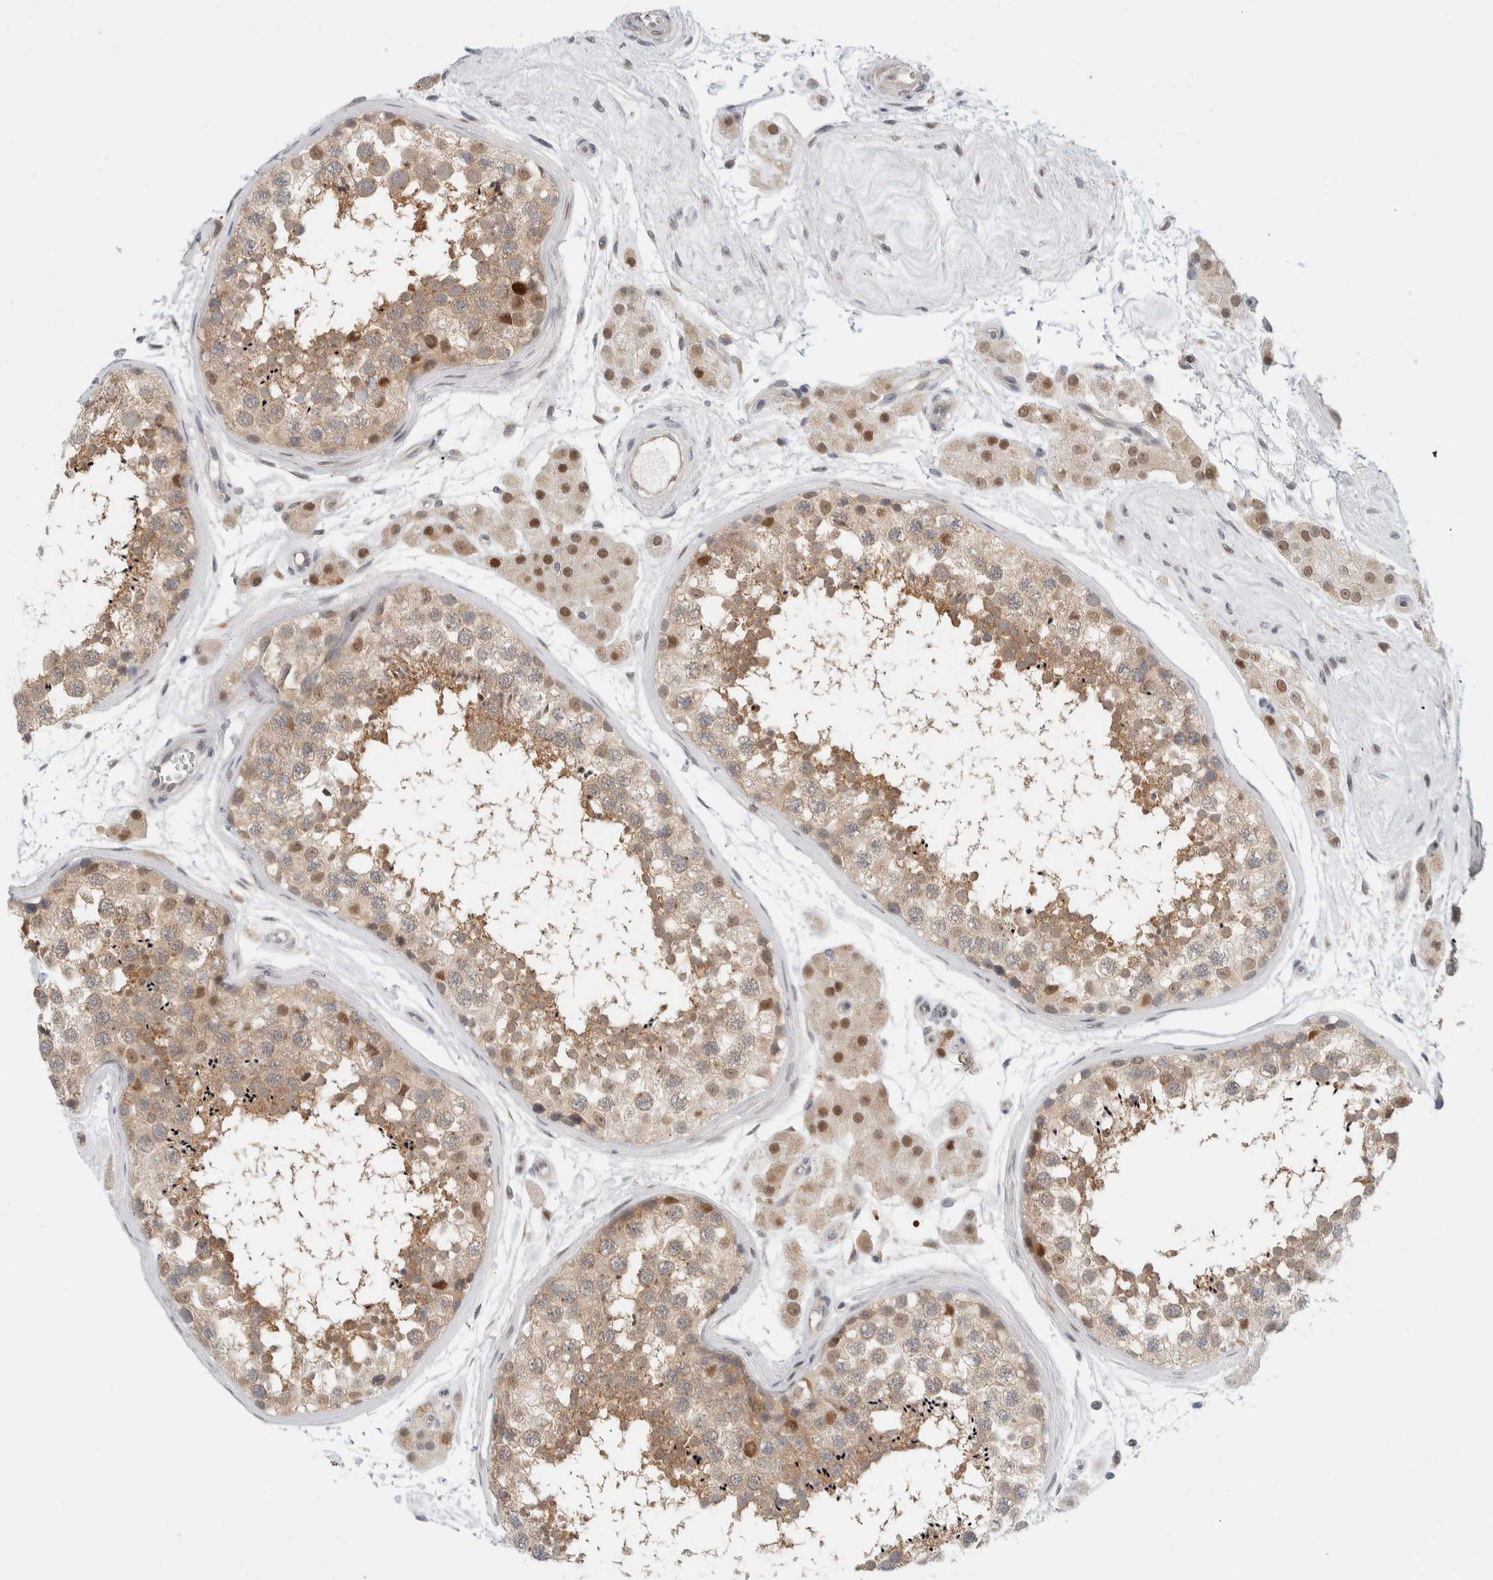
{"staining": {"intensity": "moderate", "quantity": ">75%", "location": "cytoplasmic/membranous,nuclear"}, "tissue": "testis", "cell_type": "Cells in seminiferous ducts", "image_type": "normal", "snomed": [{"axis": "morphology", "description": "Normal tissue, NOS"}, {"axis": "topography", "description": "Testis"}], "caption": "Immunohistochemistry of normal testis demonstrates medium levels of moderate cytoplasmic/membranous,nuclear staining in approximately >75% of cells in seminiferous ducts.", "gene": "NCR3LG1", "patient": {"sex": "male", "age": 56}}